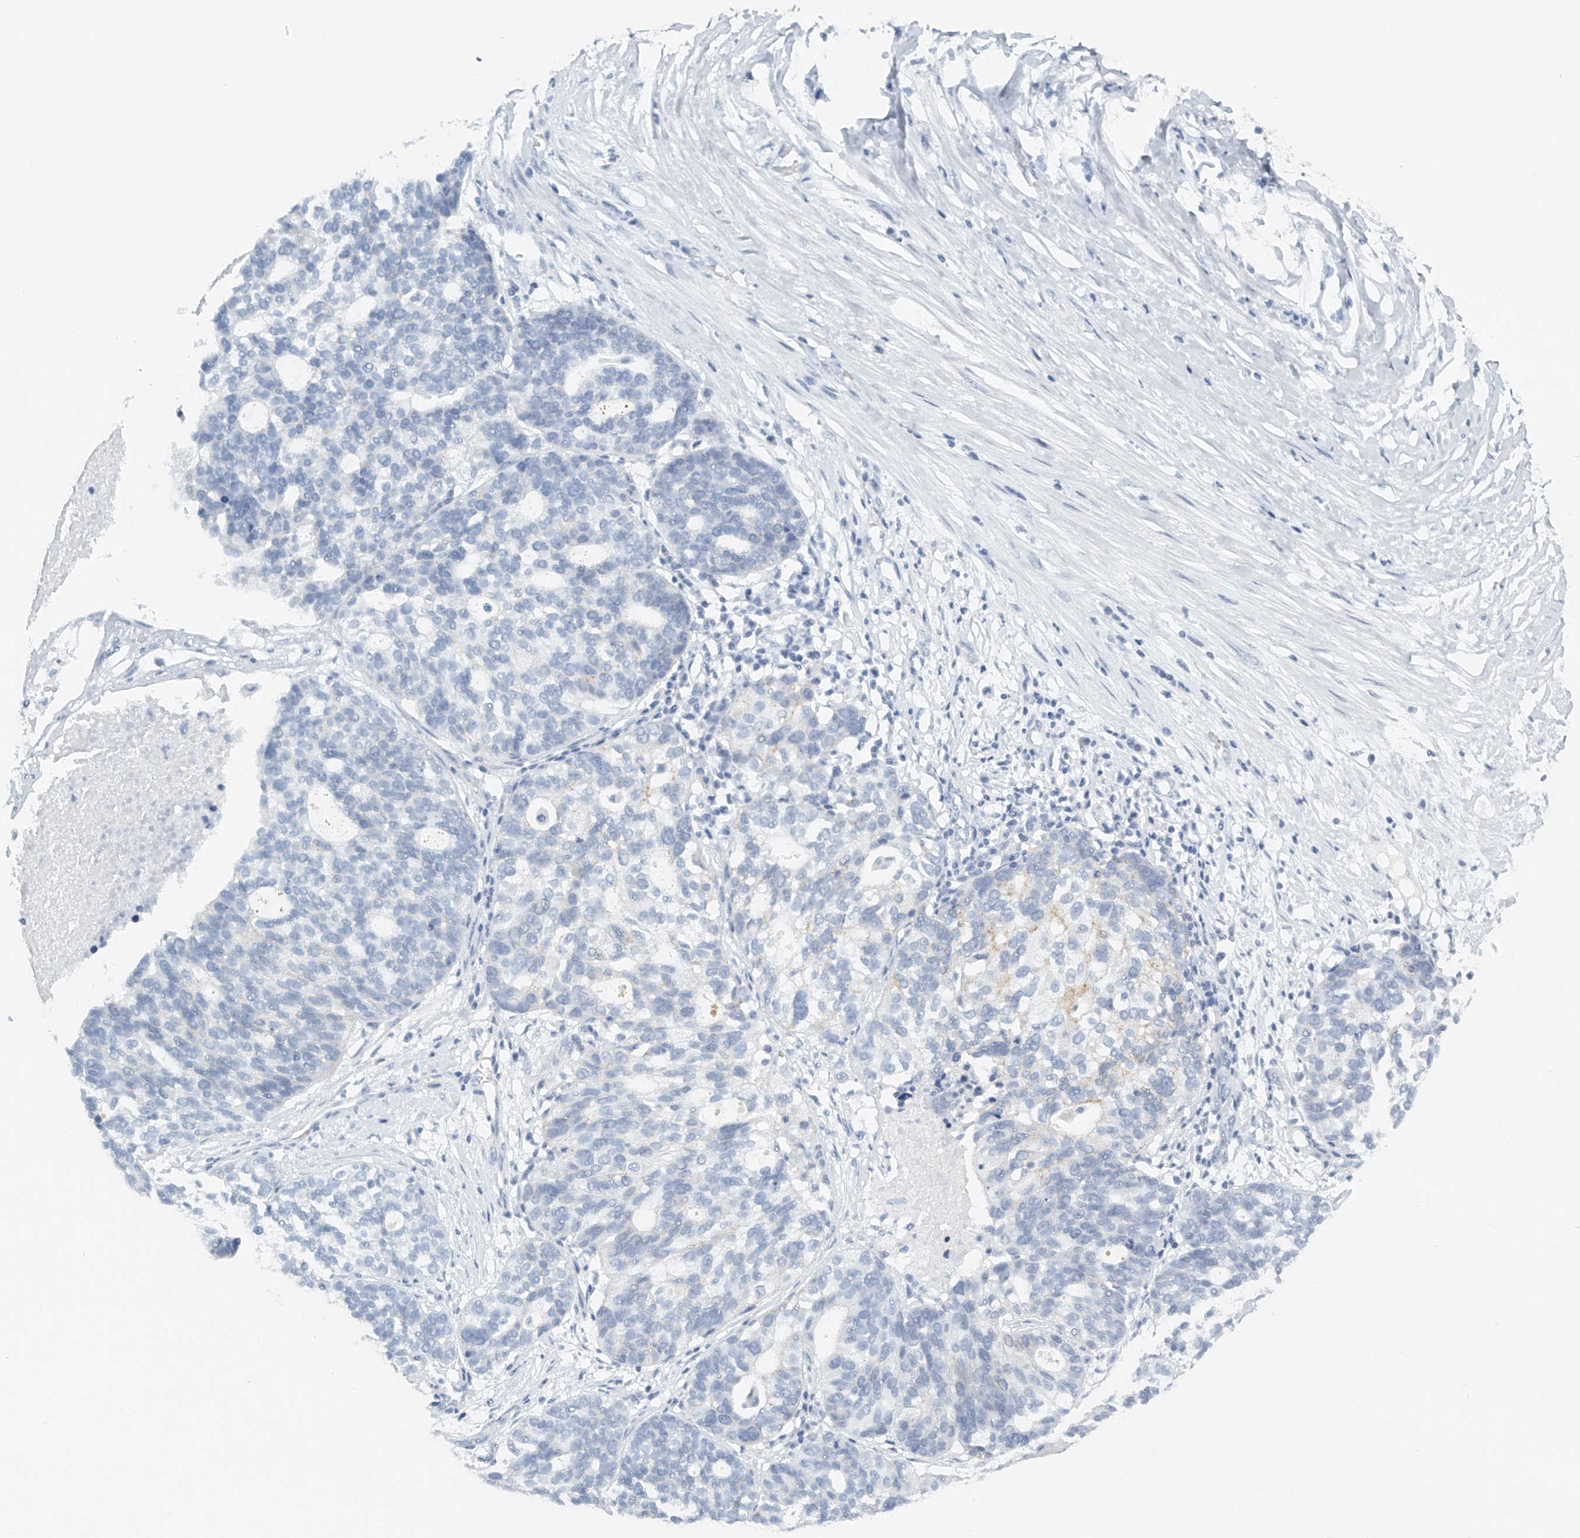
{"staining": {"intensity": "negative", "quantity": "none", "location": "none"}, "tissue": "ovarian cancer", "cell_type": "Tumor cells", "image_type": "cancer", "snomed": [{"axis": "morphology", "description": "Cystadenocarcinoma, serous, NOS"}, {"axis": "topography", "description": "Ovary"}], "caption": "Ovarian serous cystadenocarcinoma was stained to show a protein in brown. There is no significant staining in tumor cells.", "gene": "FAT2", "patient": {"sex": "female", "age": 59}}